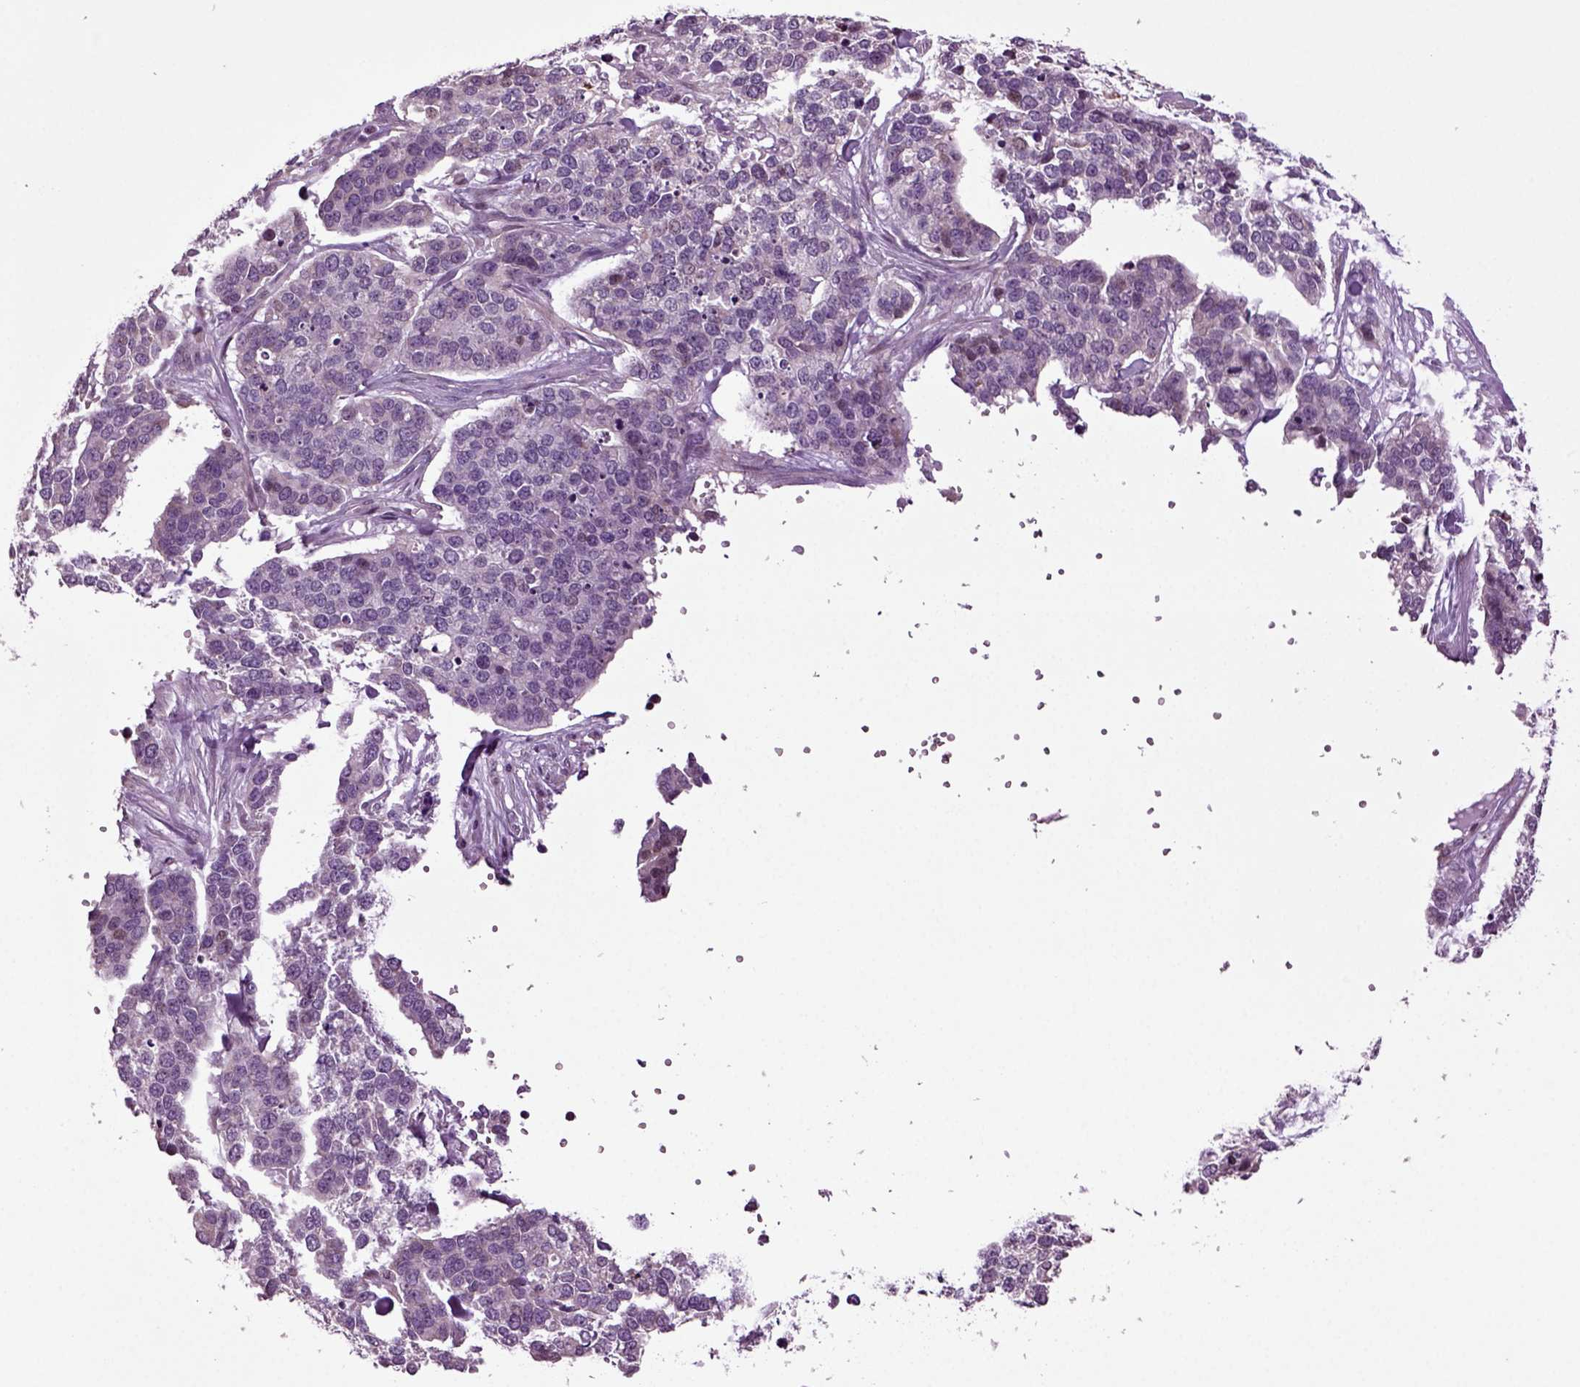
{"staining": {"intensity": "negative", "quantity": "none", "location": "none"}, "tissue": "ovarian cancer", "cell_type": "Tumor cells", "image_type": "cancer", "snomed": [{"axis": "morphology", "description": "Carcinoma, endometroid"}, {"axis": "topography", "description": "Ovary"}], "caption": "IHC of ovarian cancer exhibits no positivity in tumor cells. (DAB (3,3'-diaminobenzidine) immunohistochemistry (IHC) visualized using brightfield microscopy, high magnification).", "gene": "HAGHL", "patient": {"sex": "female", "age": 65}}